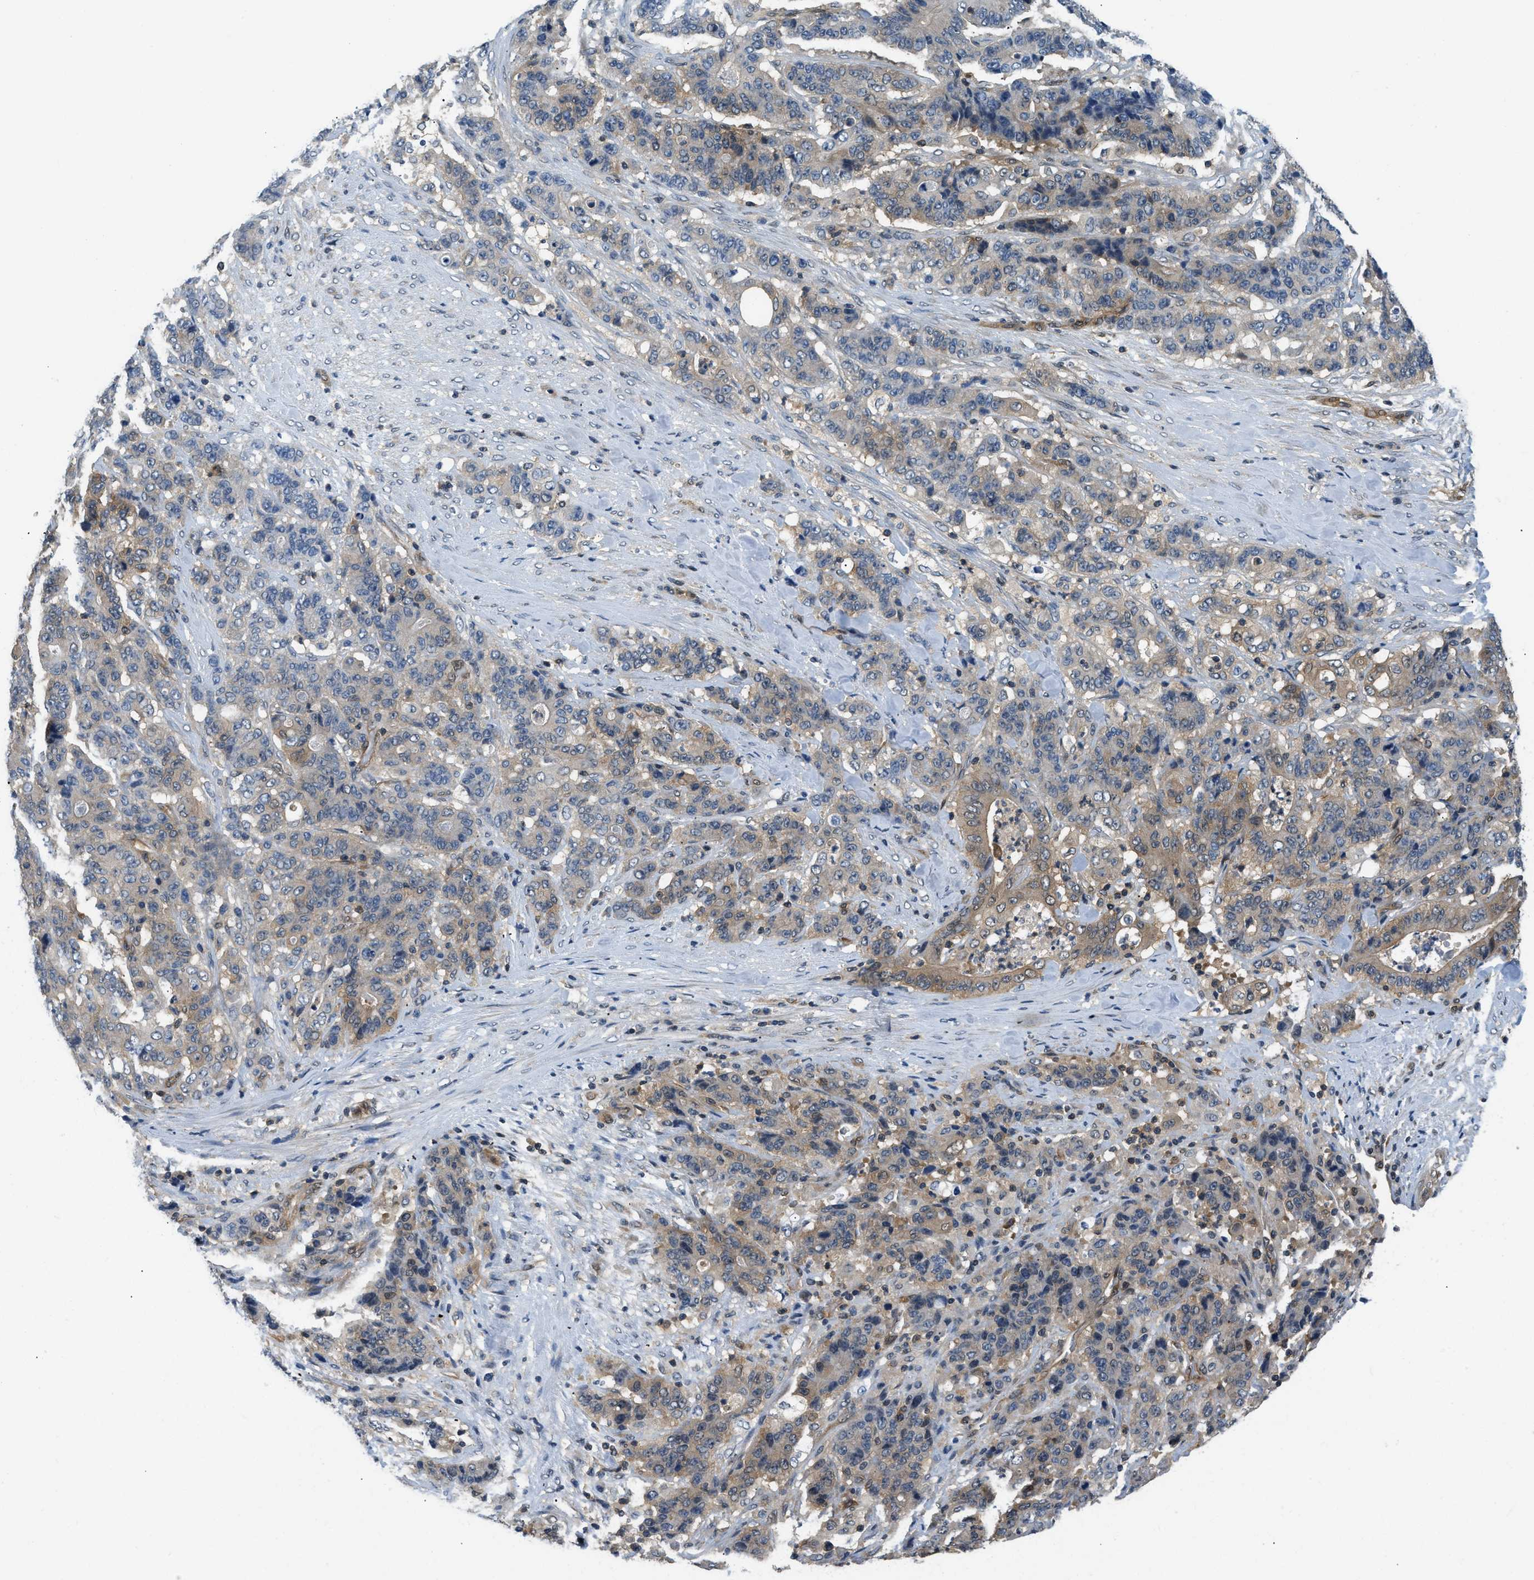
{"staining": {"intensity": "weak", "quantity": ">75%", "location": "cytoplasmic/membranous"}, "tissue": "stomach cancer", "cell_type": "Tumor cells", "image_type": "cancer", "snomed": [{"axis": "morphology", "description": "Adenocarcinoma, NOS"}, {"axis": "topography", "description": "Stomach"}], "caption": "About >75% of tumor cells in human adenocarcinoma (stomach) demonstrate weak cytoplasmic/membranous protein positivity as visualized by brown immunohistochemical staining.", "gene": "EIF4EBP2", "patient": {"sex": "female", "age": 73}}